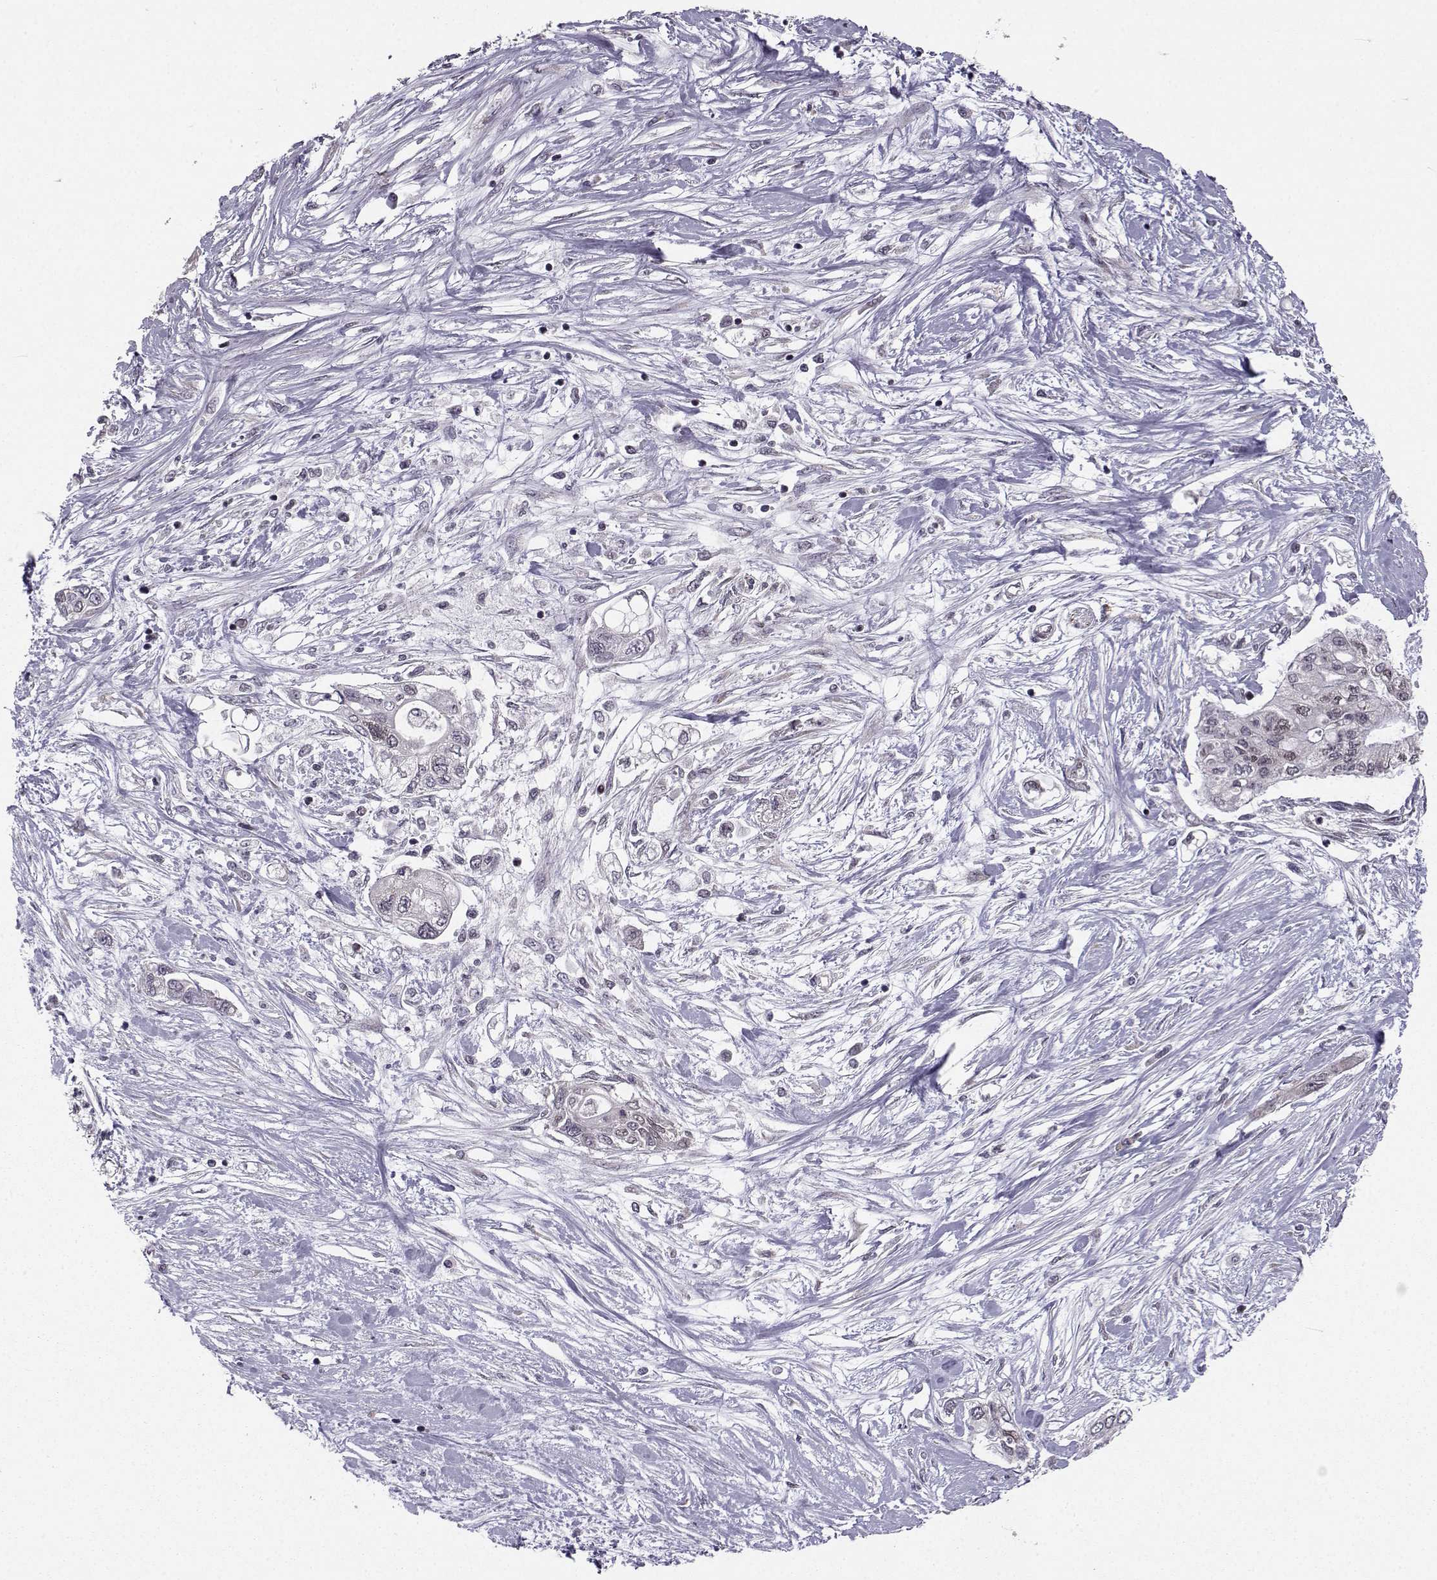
{"staining": {"intensity": "weak", "quantity": "25%-75%", "location": "nuclear"}, "tissue": "pancreatic cancer", "cell_type": "Tumor cells", "image_type": "cancer", "snomed": [{"axis": "morphology", "description": "Adenocarcinoma, NOS"}, {"axis": "topography", "description": "Pancreas"}], "caption": "A photomicrograph showing weak nuclear positivity in about 25%-75% of tumor cells in pancreatic cancer (adenocarcinoma), as visualized by brown immunohistochemical staining.", "gene": "PKN2", "patient": {"sex": "female", "age": 77}}